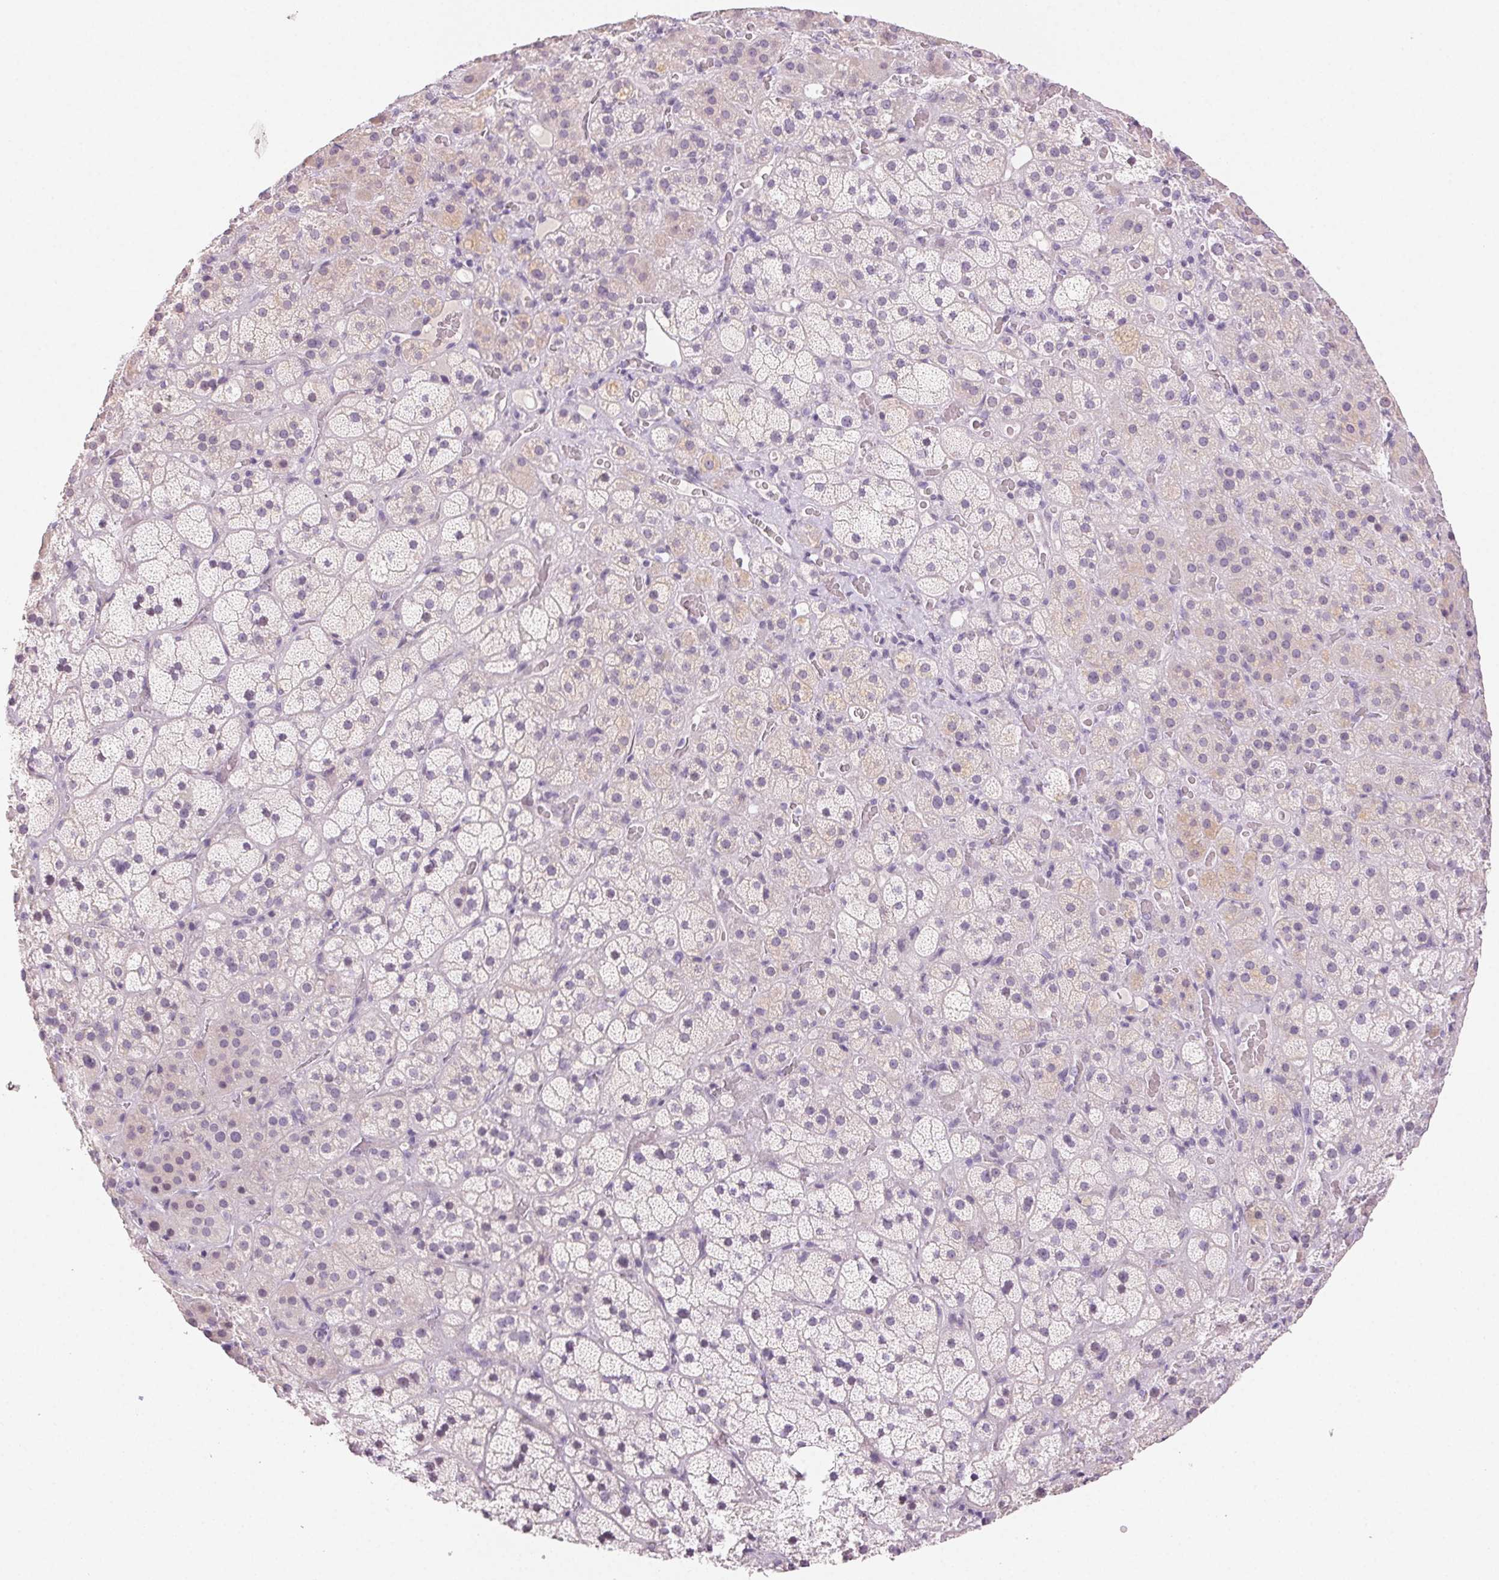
{"staining": {"intensity": "weak", "quantity": "<25%", "location": "cytoplasmic/membranous"}, "tissue": "adrenal gland", "cell_type": "Glandular cells", "image_type": "normal", "snomed": [{"axis": "morphology", "description": "Normal tissue, NOS"}, {"axis": "topography", "description": "Adrenal gland"}], "caption": "Protein analysis of unremarkable adrenal gland reveals no significant positivity in glandular cells.", "gene": "BPIFB2", "patient": {"sex": "male", "age": 57}}